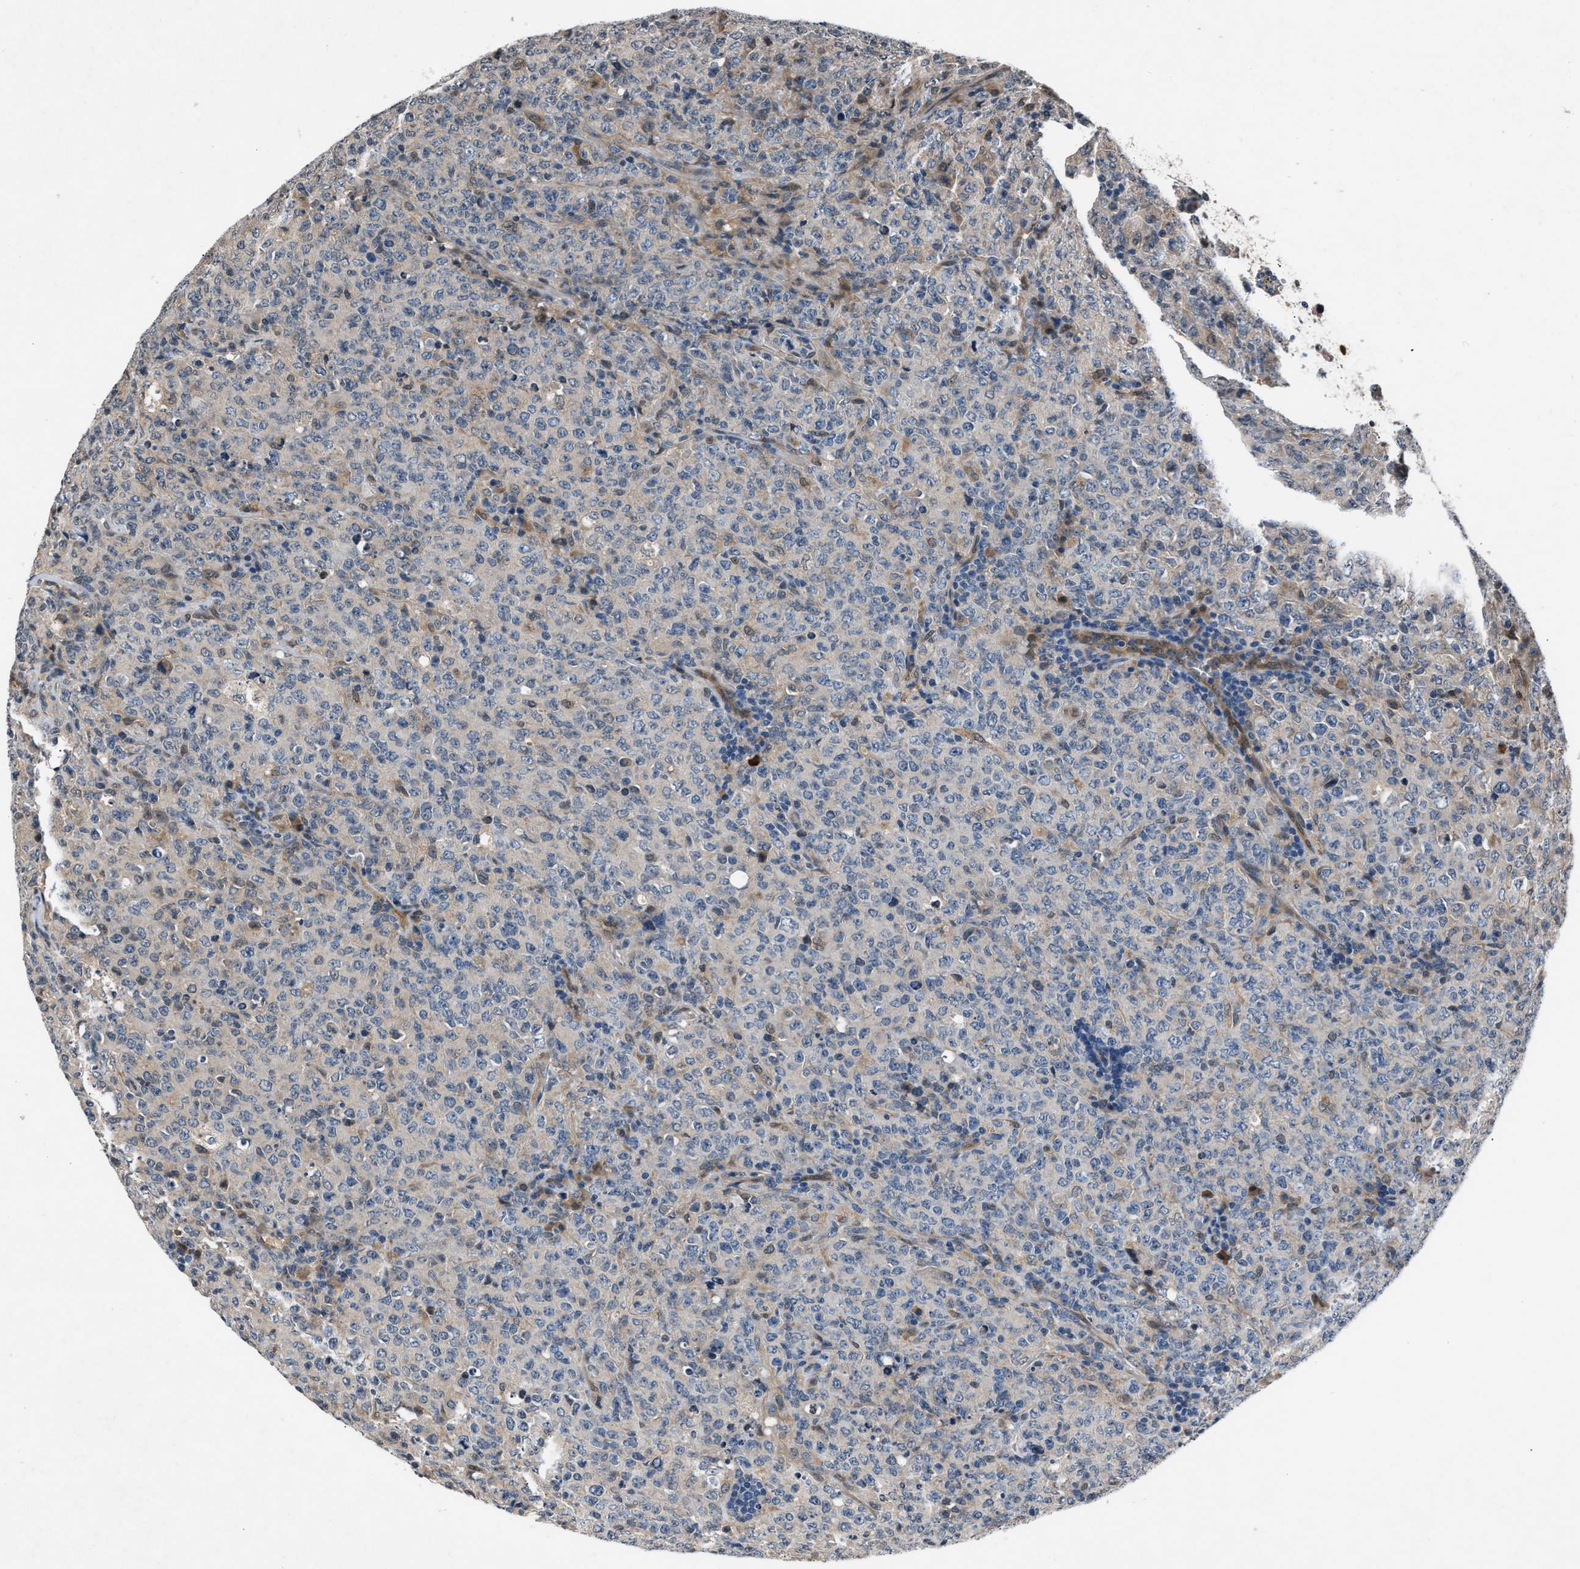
{"staining": {"intensity": "negative", "quantity": "none", "location": "none"}, "tissue": "lymphoma", "cell_type": "Tumor cells", "image_type": "cancer", "snomed": [{"axis": "morphology", "description": "Malignant lymphoma, non-Hodgkin's type, High grade"}, {"axis": "topography", "description": "Tonsil"}], "caption": "Immunohistochemistry (IHC) photomicrograph of human malignant lymphoma, non-Hodgkin's type (high-grade) stained for a protein (brown), which reveals no expression in tumor cells.", "gene": "TP53I3", "patient": {"sex": "female", "age": 36}}